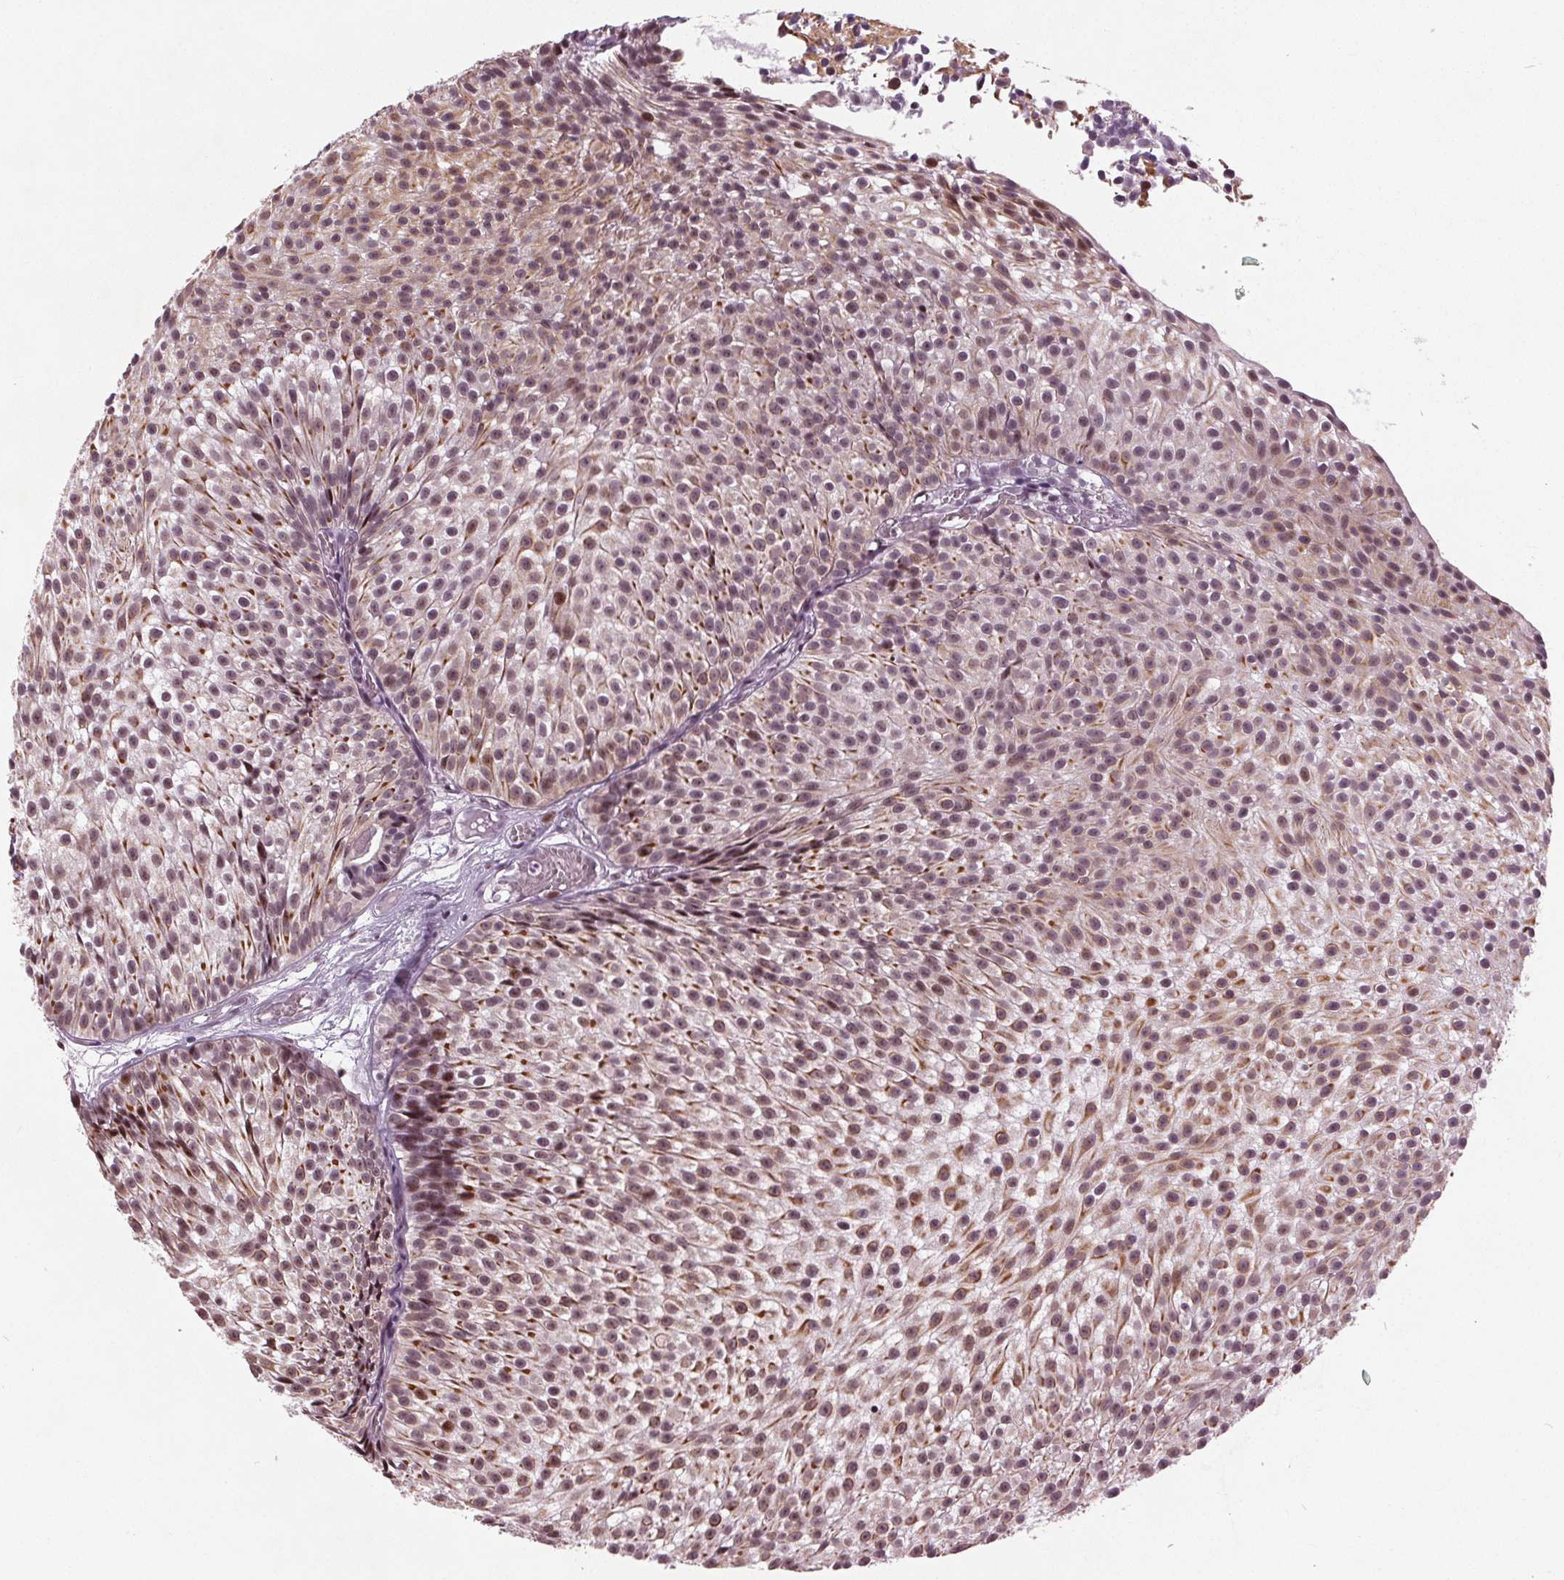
{"staining": {"intensity": "moderate", "quantity": ">75%", "location": "cytoplasmic/membranous,nuclear"}, "tissue": "urothelial cancer", "cell_type": "Tumor cells", "image_type": "cancer", "snomed": [{"axis": "morphology", "description": "Urothelial carcinoma, Low grade"}, {"axis": "topography", "description": "Urinary bladder"}], "caption": "High-magnification brightfield microscopy of urothelial cancer stained with DAB (brown) and counterstained with hematoxylin (blue). tumor cells exhibit moderate cytoplasmic/membranous and nuclear staining is present in approximately>75% of cells.", "gene": "TTC34", "patient": {"sex": "male", "age": 63}}